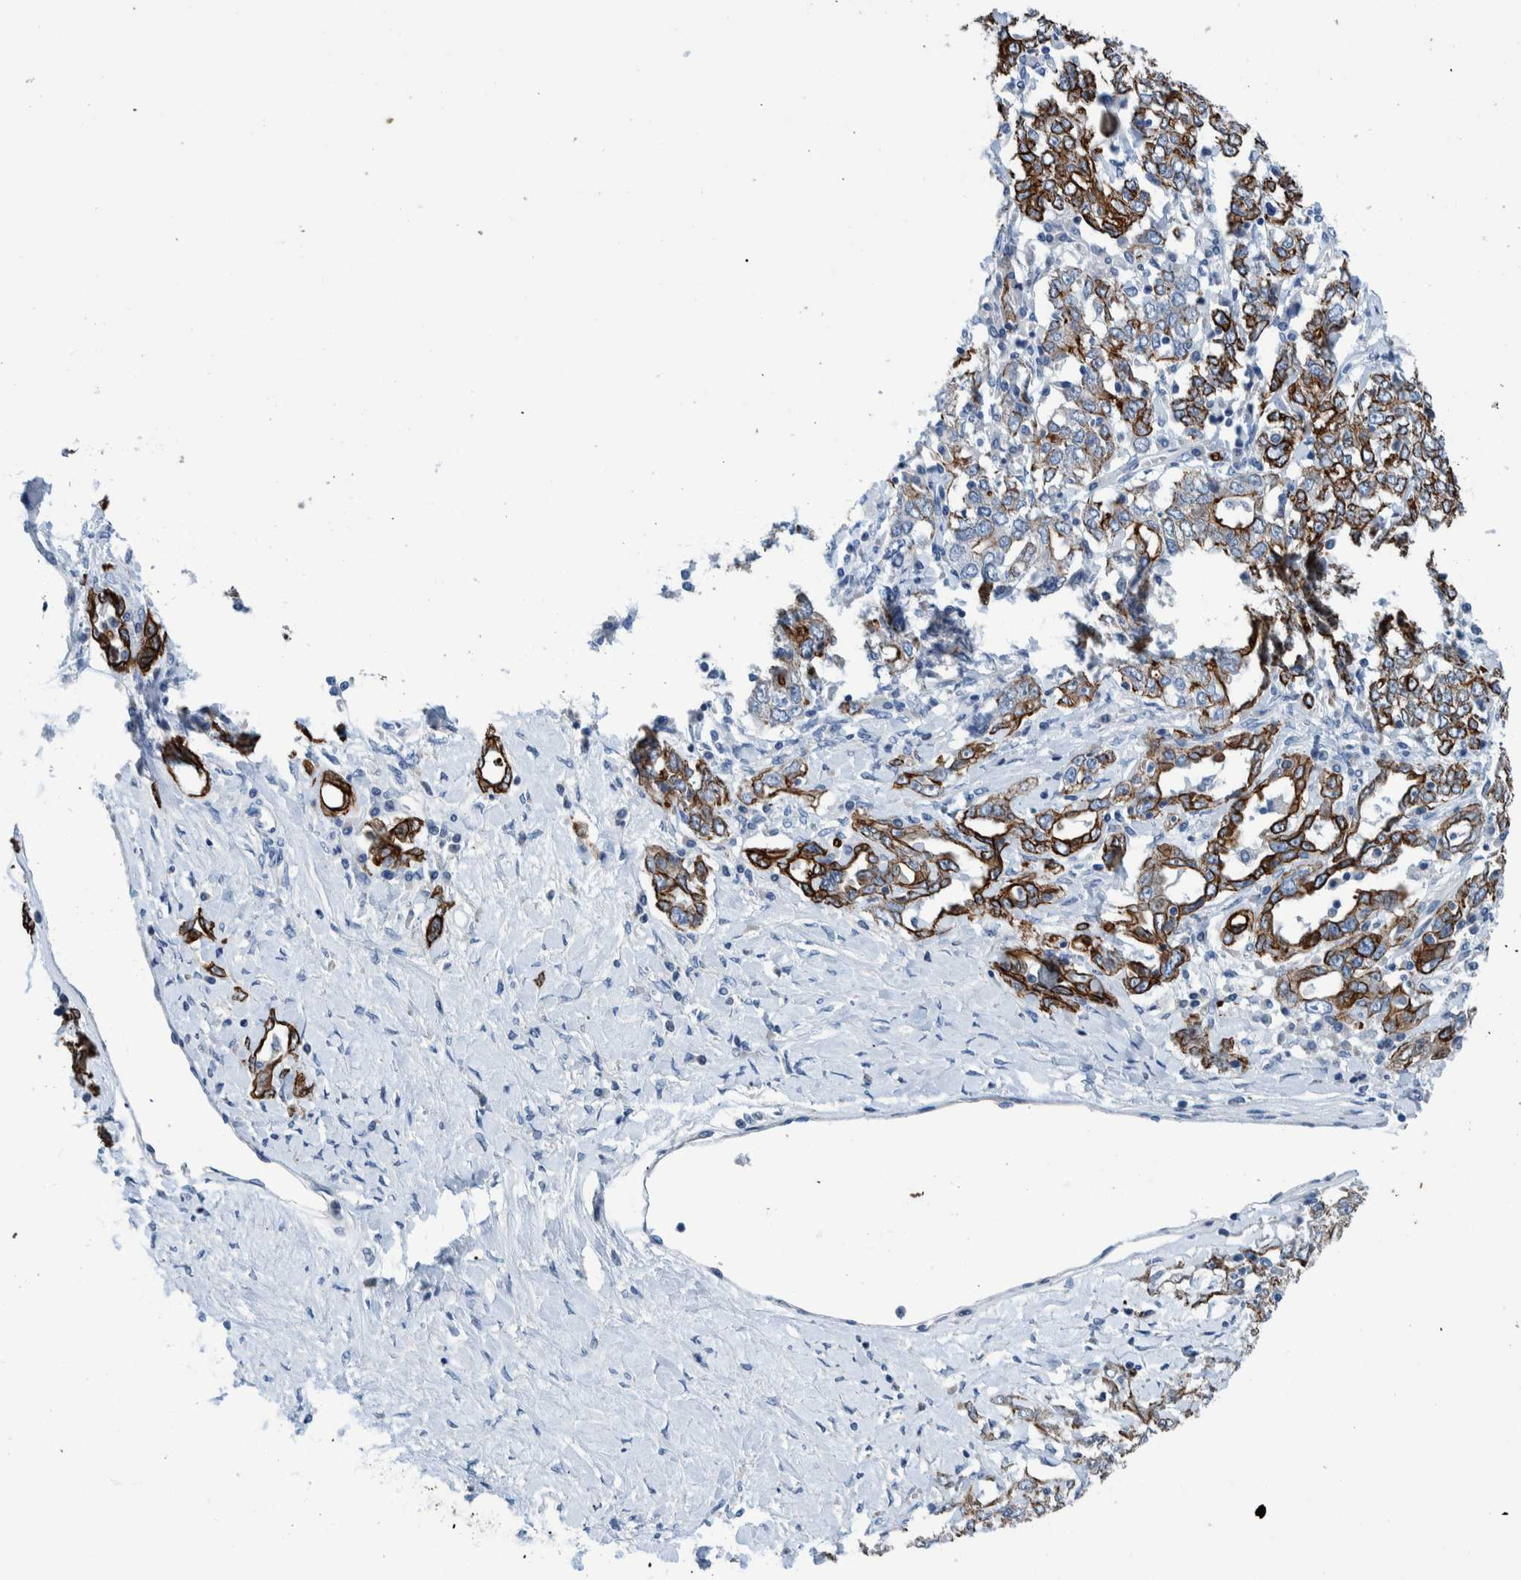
{"staining": {"intensity": "moderate", "quantity": ">75%", "location": "cytoplasmic/membranous"}, "tissue": "ovarian cancer", "cell_type": "Tumor cells", "image_type": "cancer", "snomed": [{"axis": "morphology", "description": "Carcinoma, endometroid"}, {"axis": "topography", "description": "Ovary"}], "caption": "This is an image of IHC staining of ovarian cancer, which shows moderate expression in the cytoplasmic/membranous of tumor cells.", "gene": "MKS1", "patient": {"sex": "female", "age": 62}}